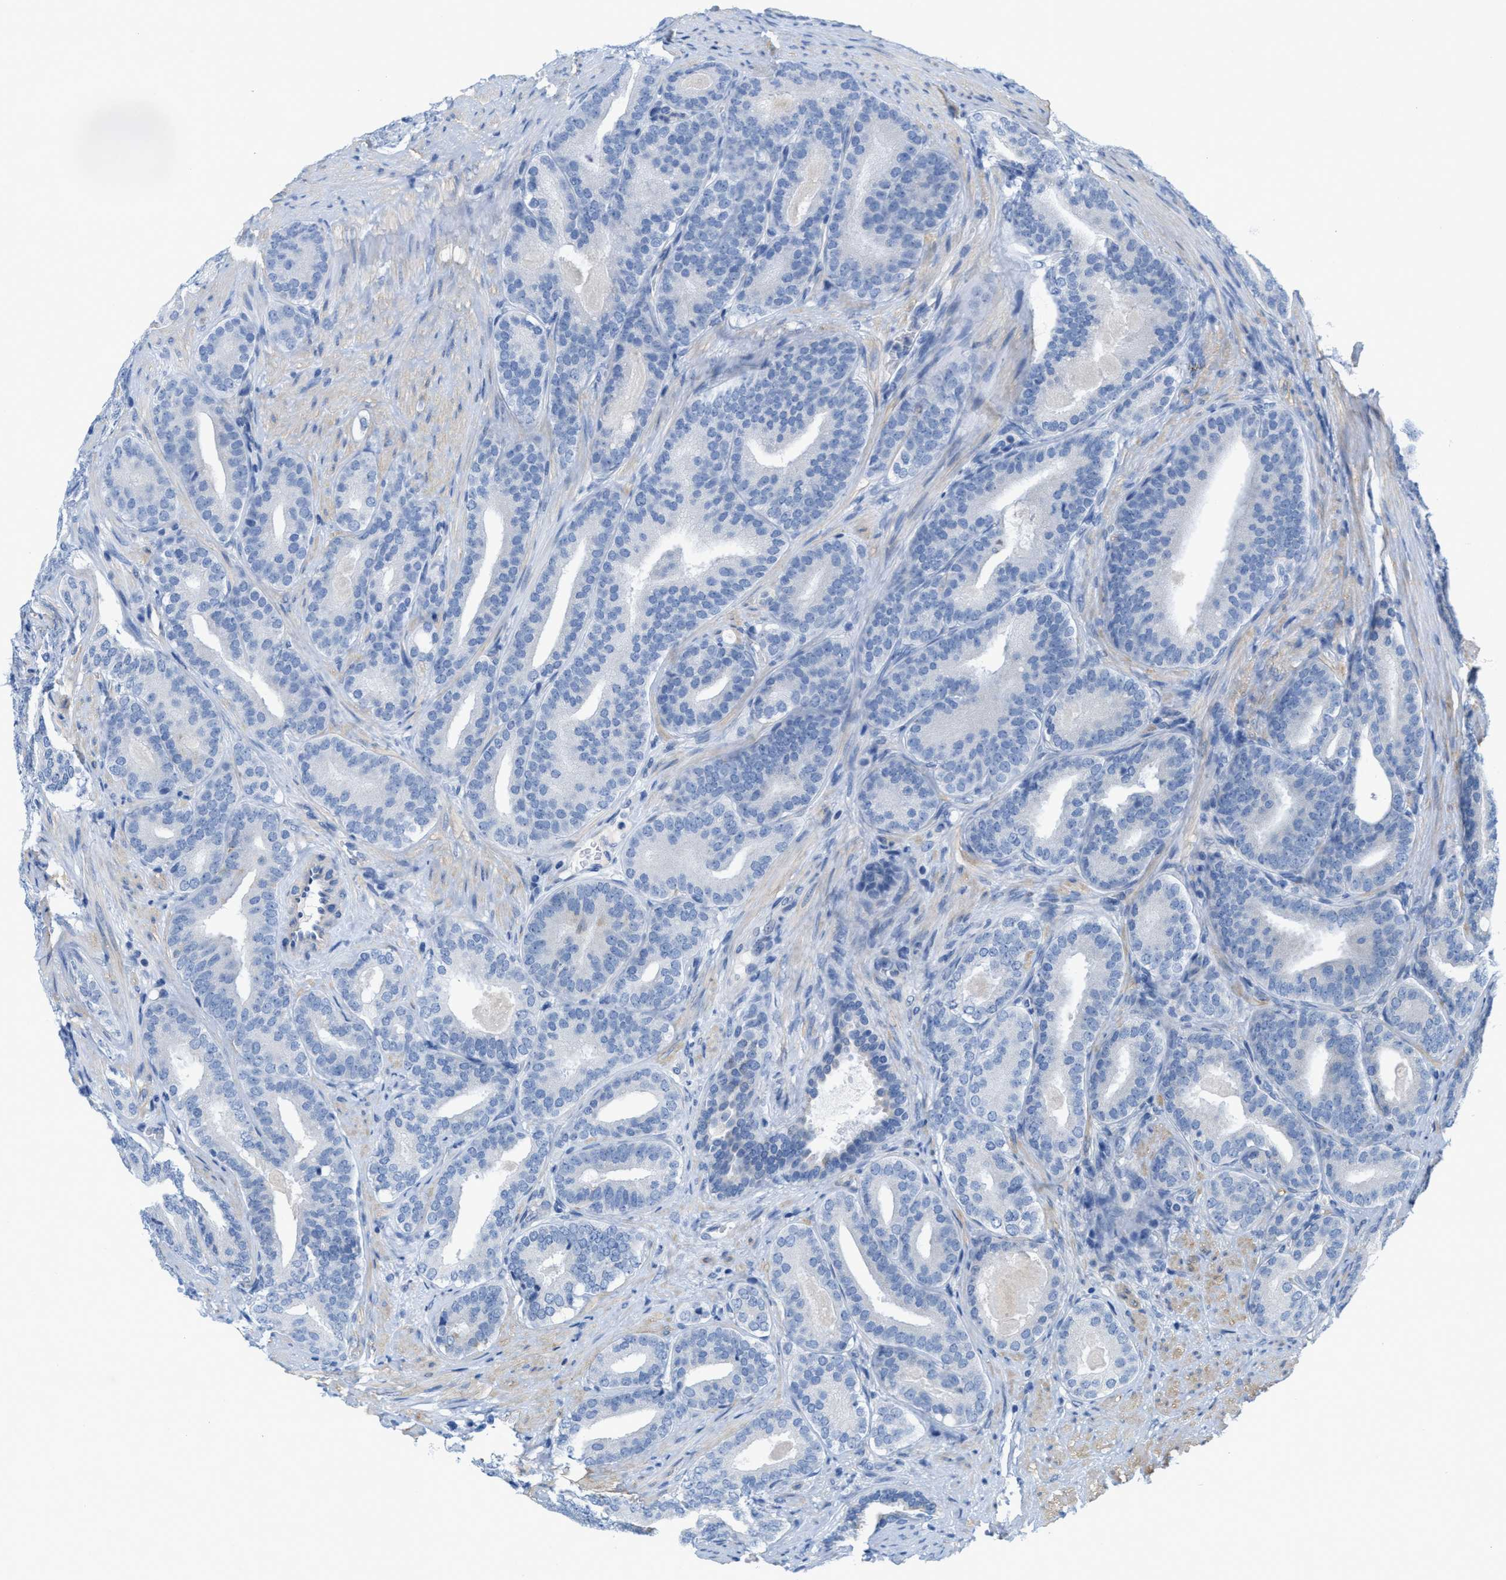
{"staining": {"intensity": "negative", "quantity": "none", "location": "none"}, "tissue": "prostate cancer", "cell_type": "Tumor cells", "image_type": "cancer", "snomed": [{"axis": "morphology", "description": "Adenocarcinoma, High grade"}, {"axis": "topography", "description": "Prostate"}], "caption": "Immunohistochemical staining of prostate cancer (high-grade adenocarcinoma) shows no significant expression in tumor cells.", "gene": "CPA2", "patient": {"sex": "male", "age": 60}}